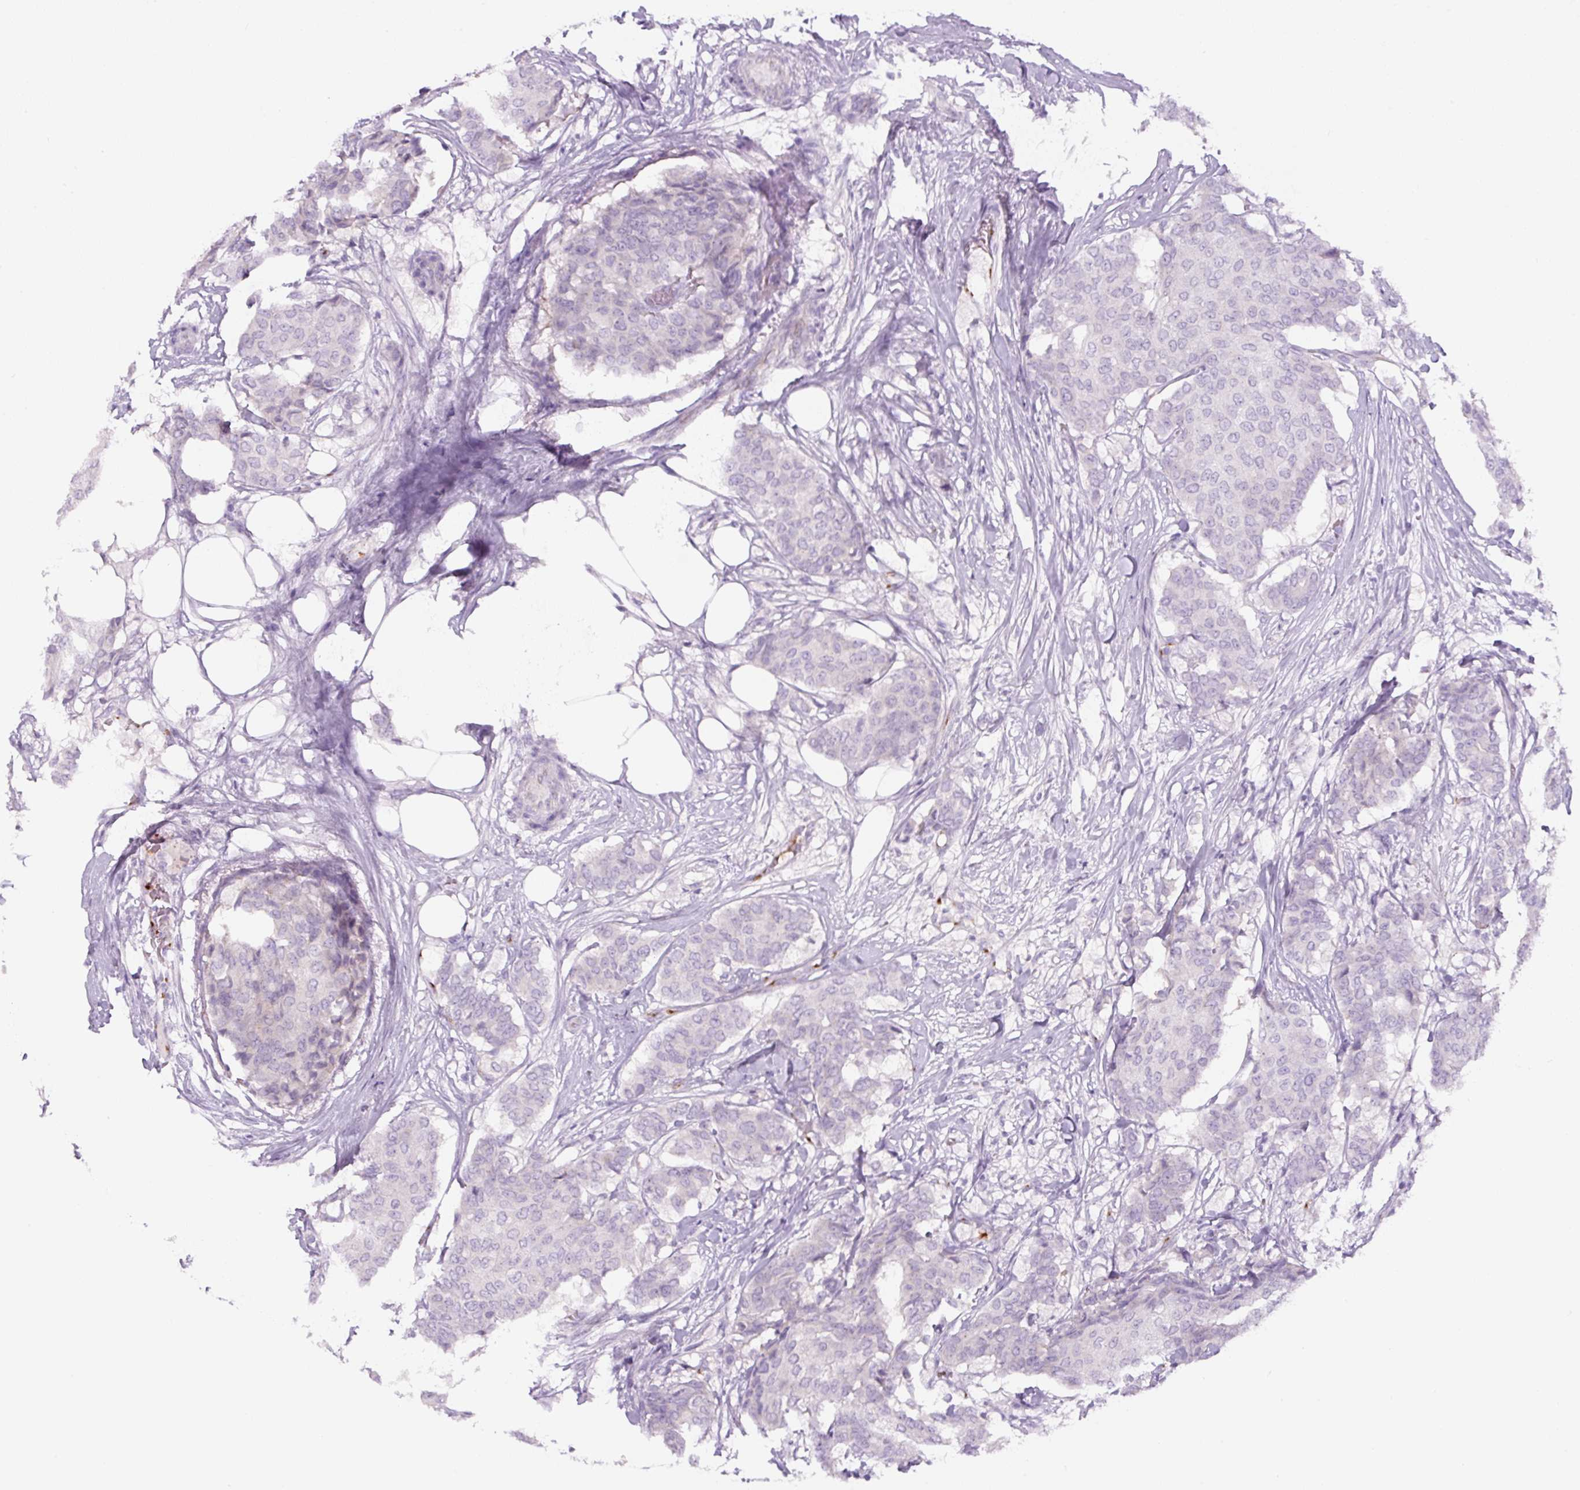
{"staining": {"intensity": "negative", "quantity": "none", "location": "none"}, "tissue": "breast cancer", "cell_type": "Tumor cells", "image_type": "cancer", "snomed": [{"axis": "morphology", "description": "Duct carcinoma"}, {"axis": "topography", "description": "Breast"}], "caption": "IHC micrograph of human breast invasive ductal carcinoma stained for a protein (brown), which exhibits no expression in tumor cells.", "gene": "RSPO4", "patient": {"sex": "female", "age": 75}}